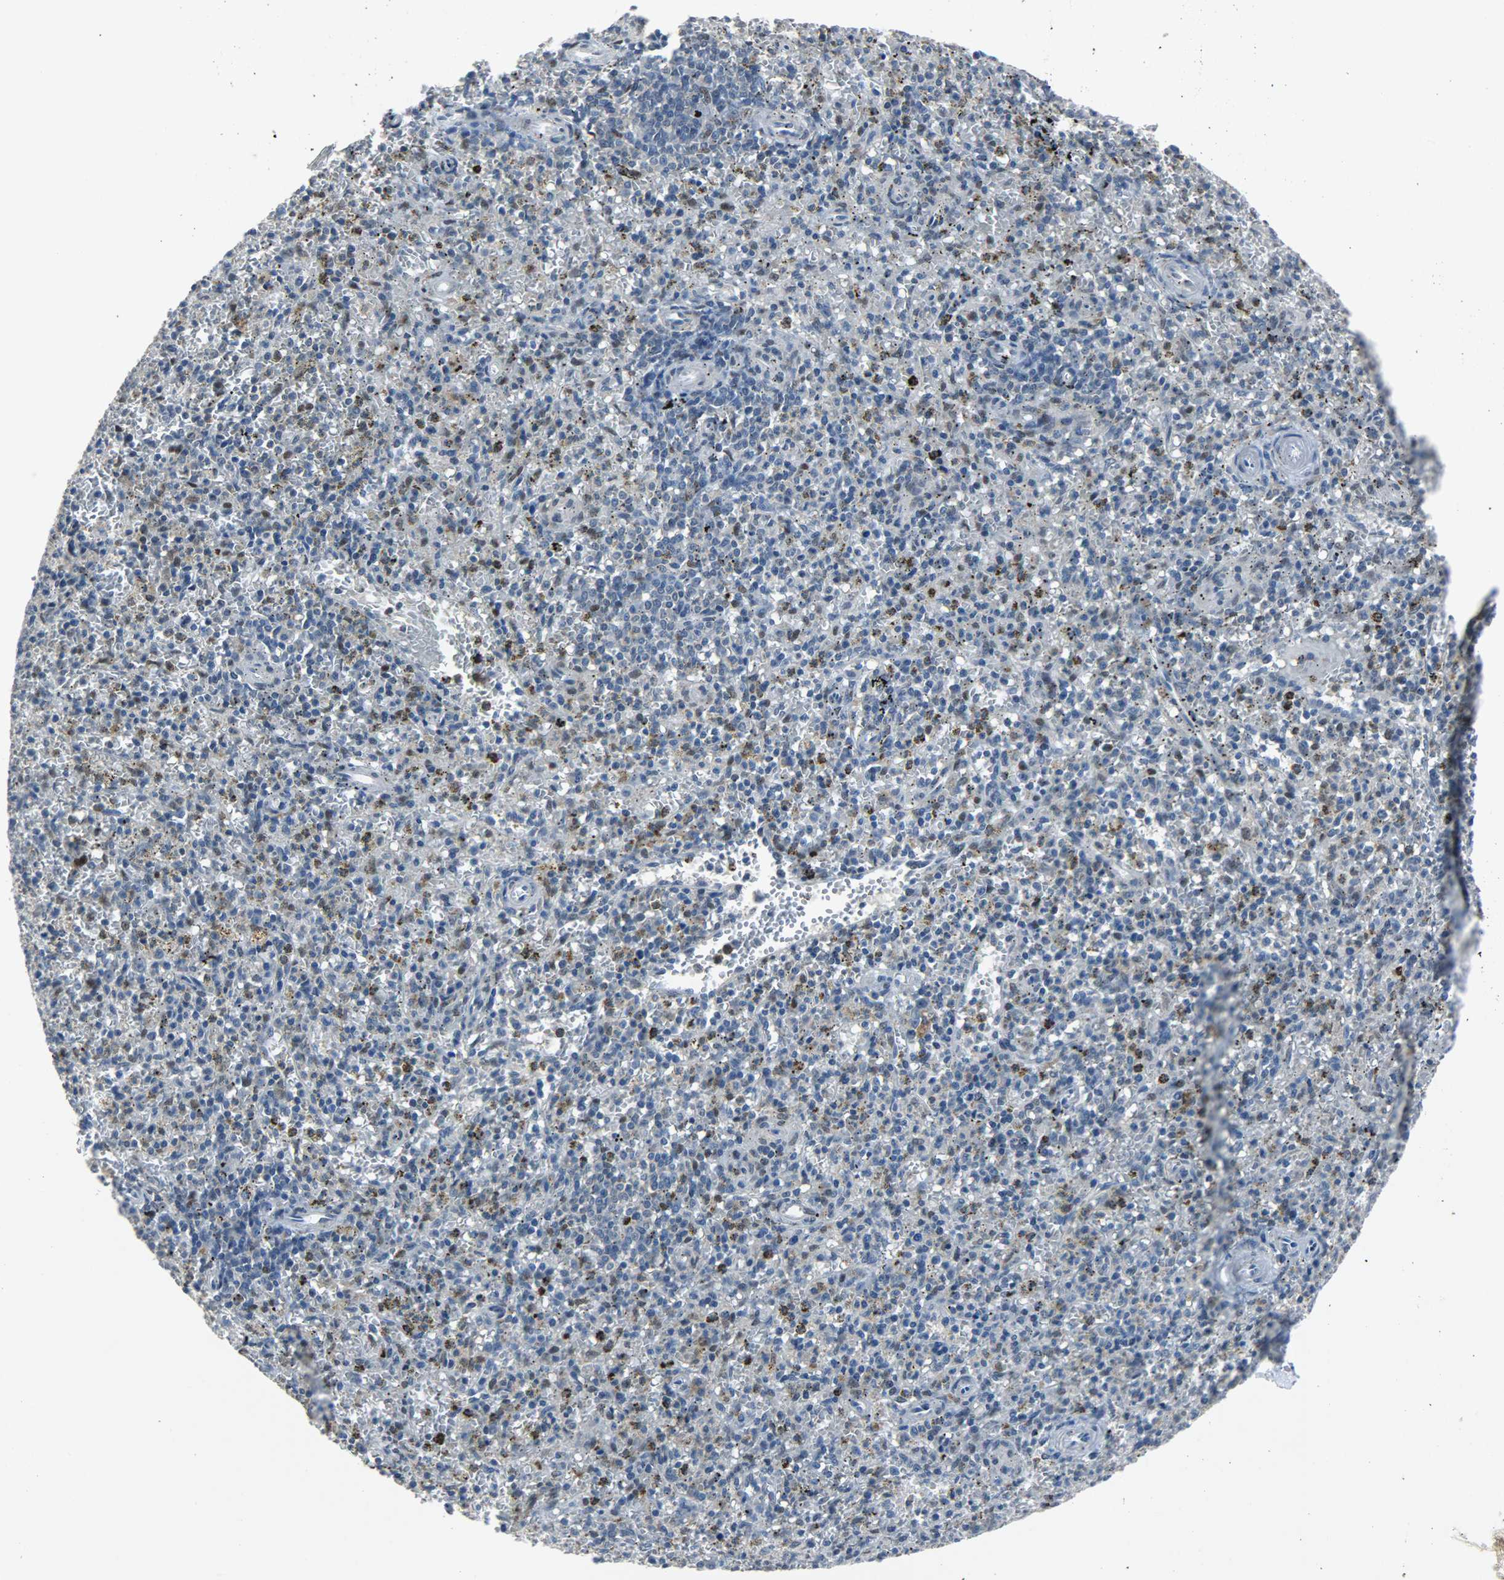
{"staining": {"intensity": "weak", "quantity": "25%-75%", "location": "cytoplasmic/membranous,nuclear"}, "tissue": "spleen", "cell_type": "Cells in red pulp", "image_type": "normal", "snomed": [{"axis": "morphology", "description": "Normal tissue, NOS"}, {"axis": "topography", "description": "Spleen"}], "caption": "Spleen stained with immunohistochemistry displays weak cytoplasmic/membranous,nuclear staining in about 25%-75% of cells in red pulp. Using DAB (brown) and hematoxylin (blue) stains, captured at high magnification using brightfield microscopy.", "gene": "PPARG", "patient": {"sex": "male", "age": 72}}